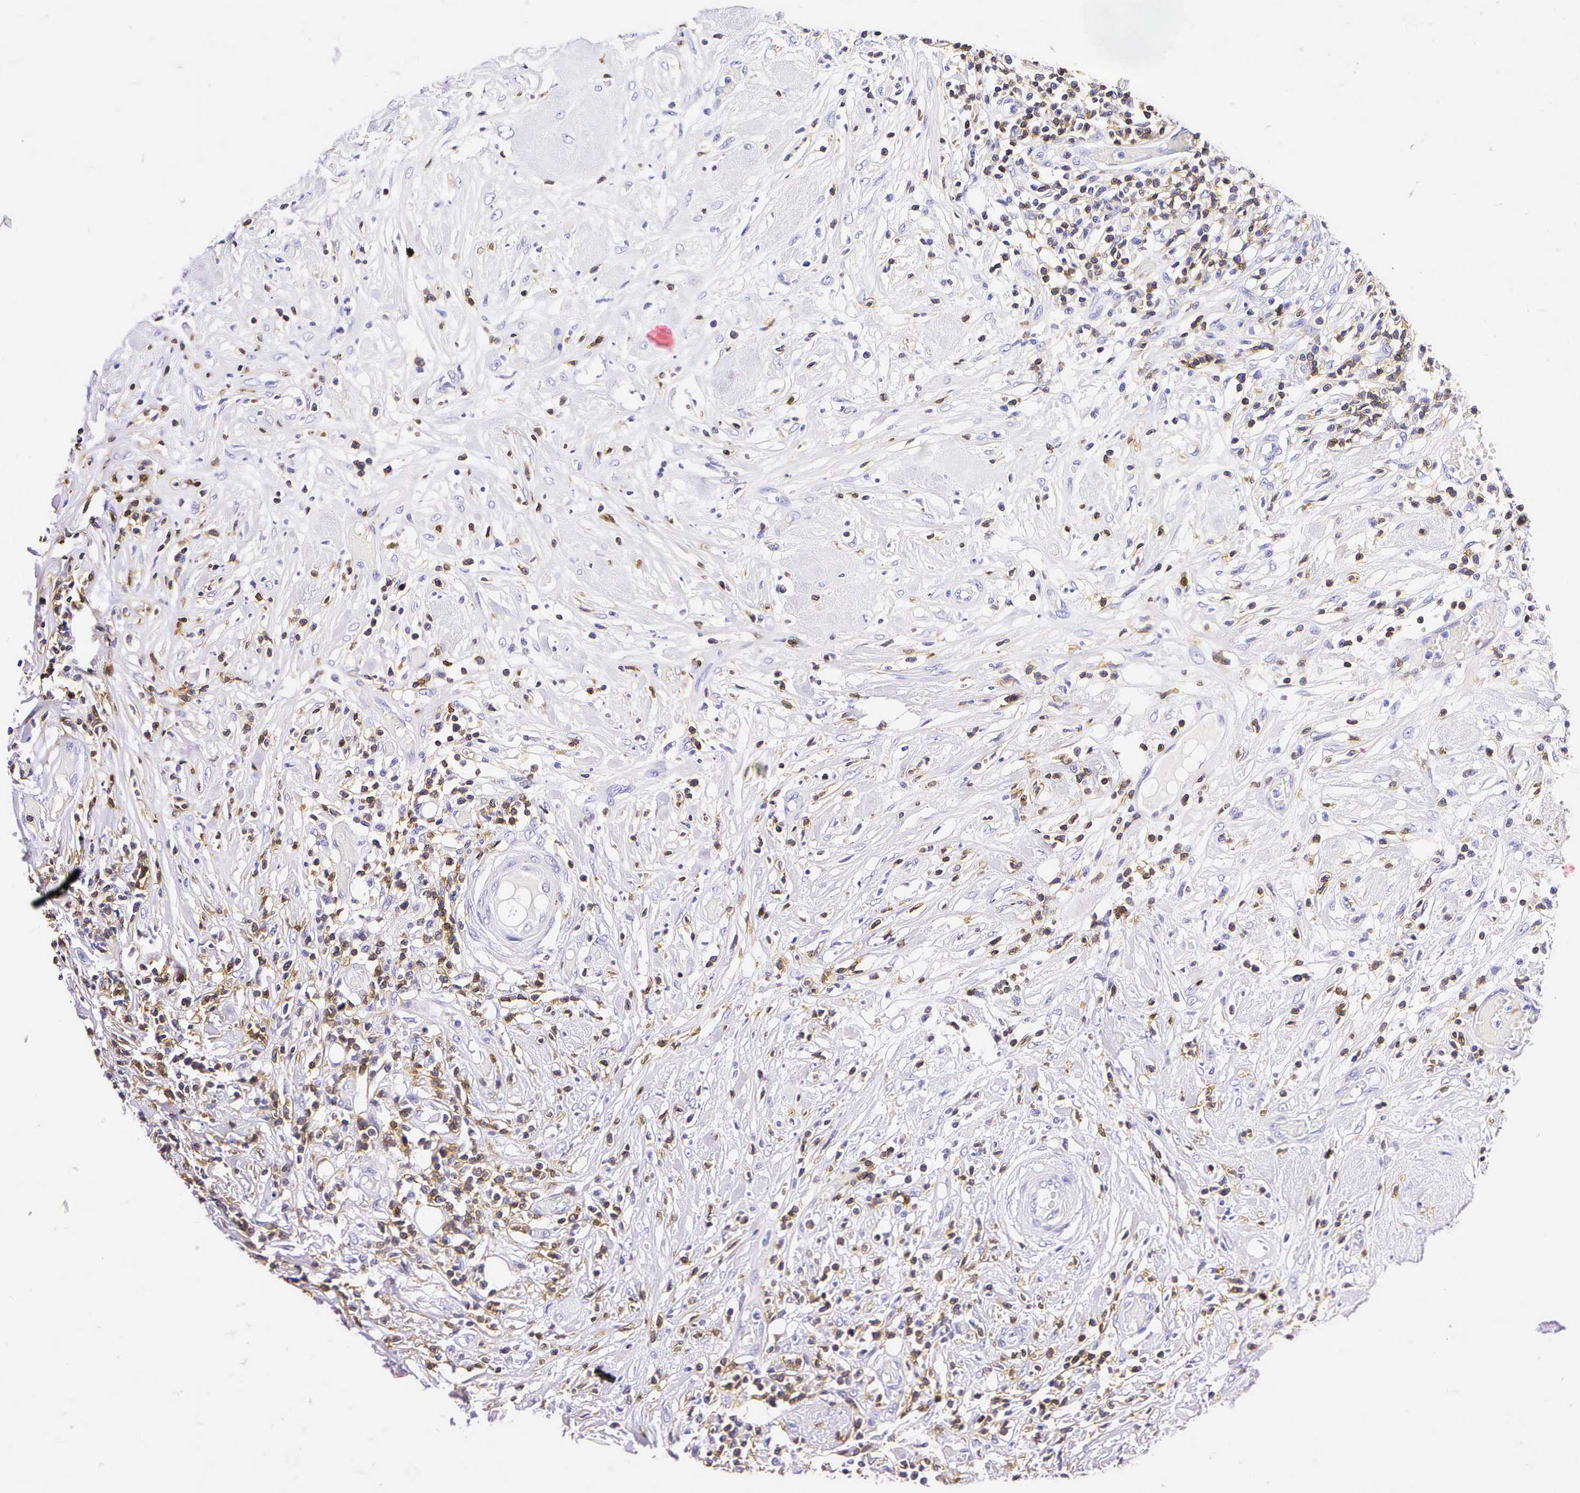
{"staining": {"intensity": "negative", "quantity": "none", "location": "none"}, "tissue": "lymphoma", "cell_type": "Tumor cells", "image_type": "cancer", "snomed": [{"axis": "morphology", "description": "Malignant lymphoma, non-Hodgkin's type, High grade"}, {"axis": "topography", "description": "Colon"}], "caption": "Human lymphoma stained for a protein using immunohistochemistry shows no expression in tumor cells.", "gene": "CD3E", "patient": {"sex": "male", "age": 82}}